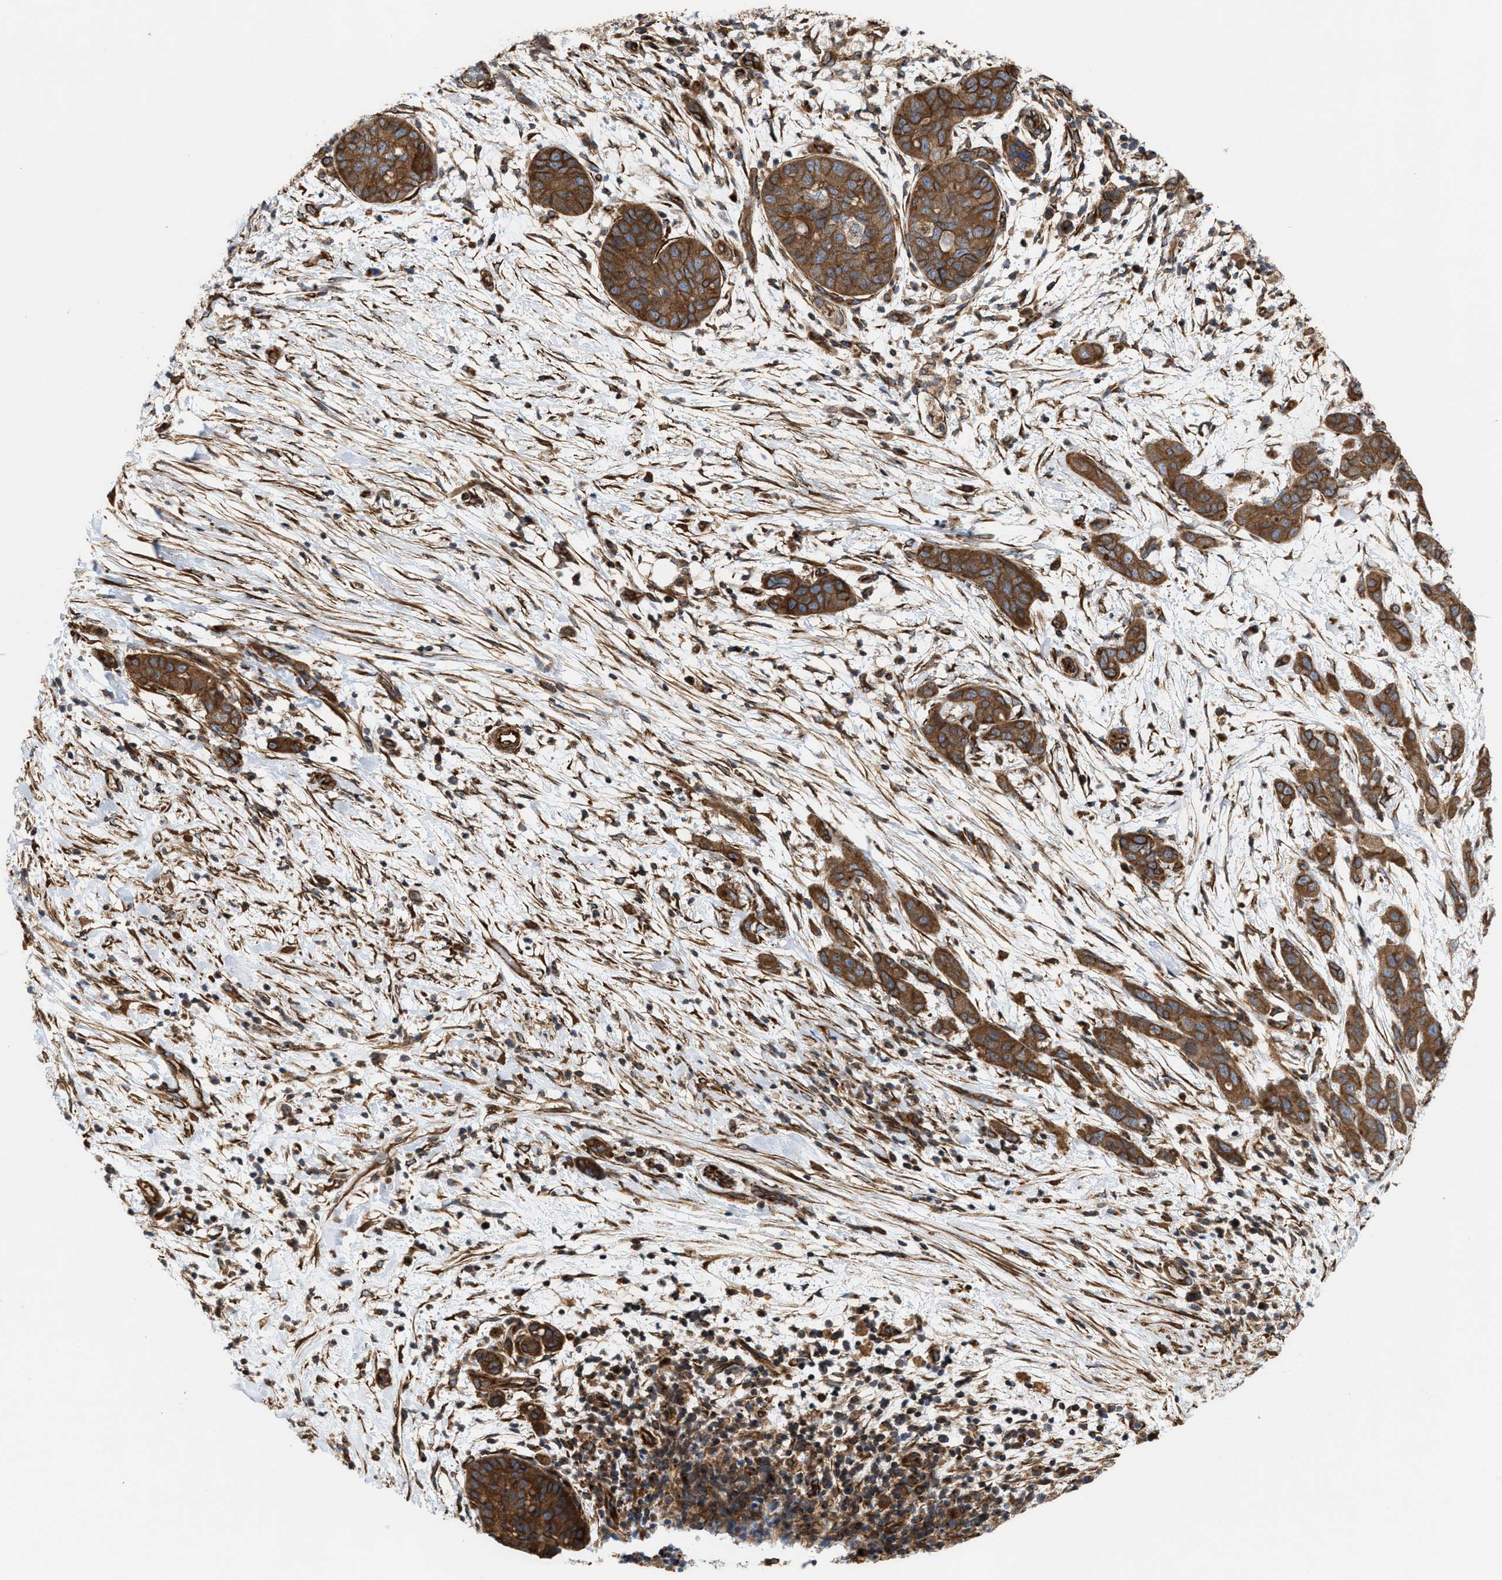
{"staining": {"intensity": "moderate", "quantity": ">75%", "location": "cytoplasmic/membranous"}, "tissue": "pancreatic cancer", "cell_type": "Tumor cells", "image_type": "cancer", "snomed": [{"axis": "morphology", "description": "Adenocarcinoma, NOS"}, {"axis": "topography", "description": "Pancreas"}], "caption": "Protein analysis of adenocarcinoma (pancreatic) tissue shows moderate cytoplasmic/membranous expression in approximately >75% of tumor cells. (Stains: DAB (3,3'-diaminobenzidine) in brown, nuclei in blue, Microscopy: brightfield microscopy at high magnification).", "gene": "EPS15L1", "patient": {"sex": "female", "age": 78}}